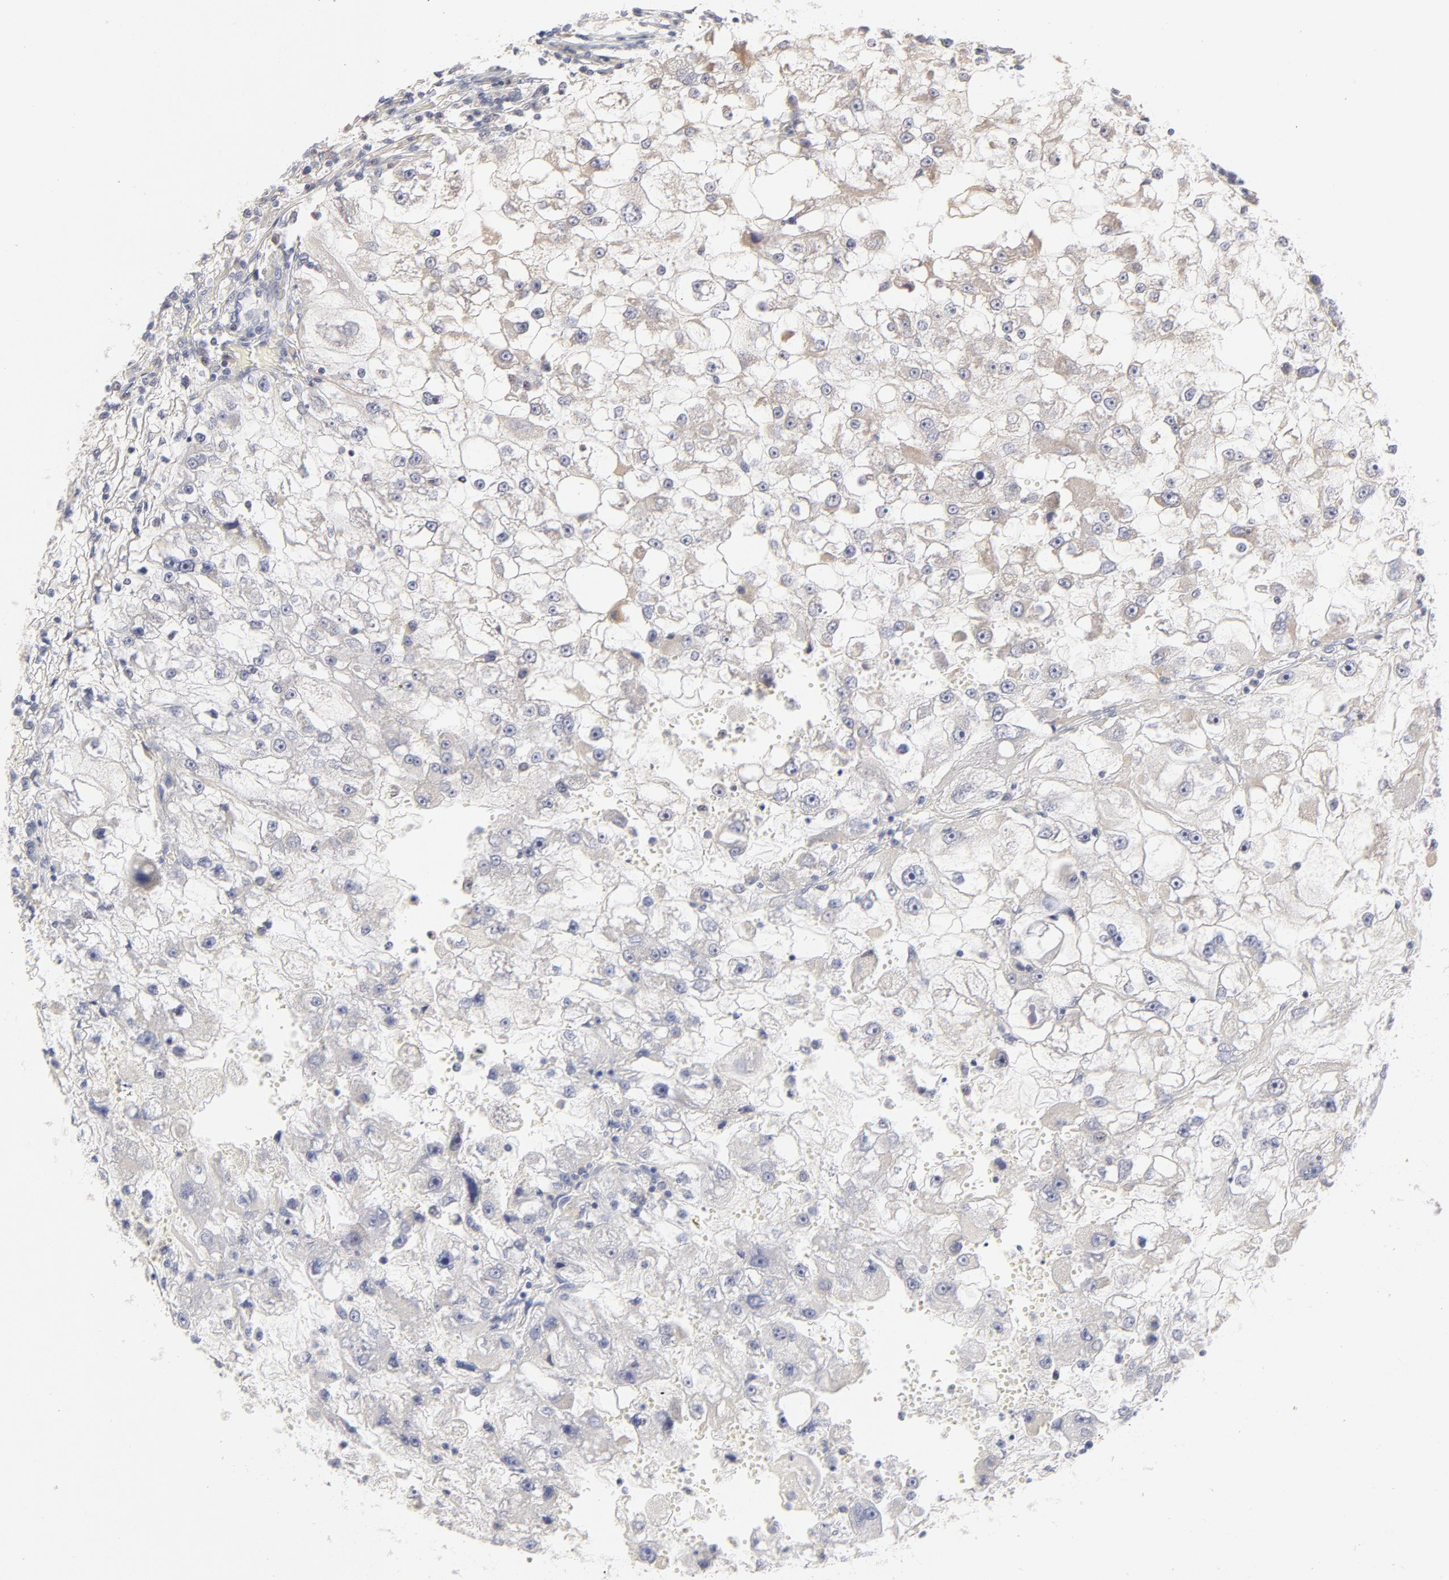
{"staining": {"intensity": "negative", "quantity": "none", "location": "none"}, "tissue": "renal cancer", "cell_type": "Tumor cells", "image_type": "cancer", "snomed": [{"axis": "morphology", "description": "Adenocarcinoma, NOS"}, {"axis": "topography", "description": "Kidney"}], "caption": "High power microscopy photomicrograph of an immunohistochemistry image of renal cancer (adenocarcinoma), revealing no significant expression in tumor cells.", "gene": "ELF3", "patient": {"sex": "female", "age": 83}}